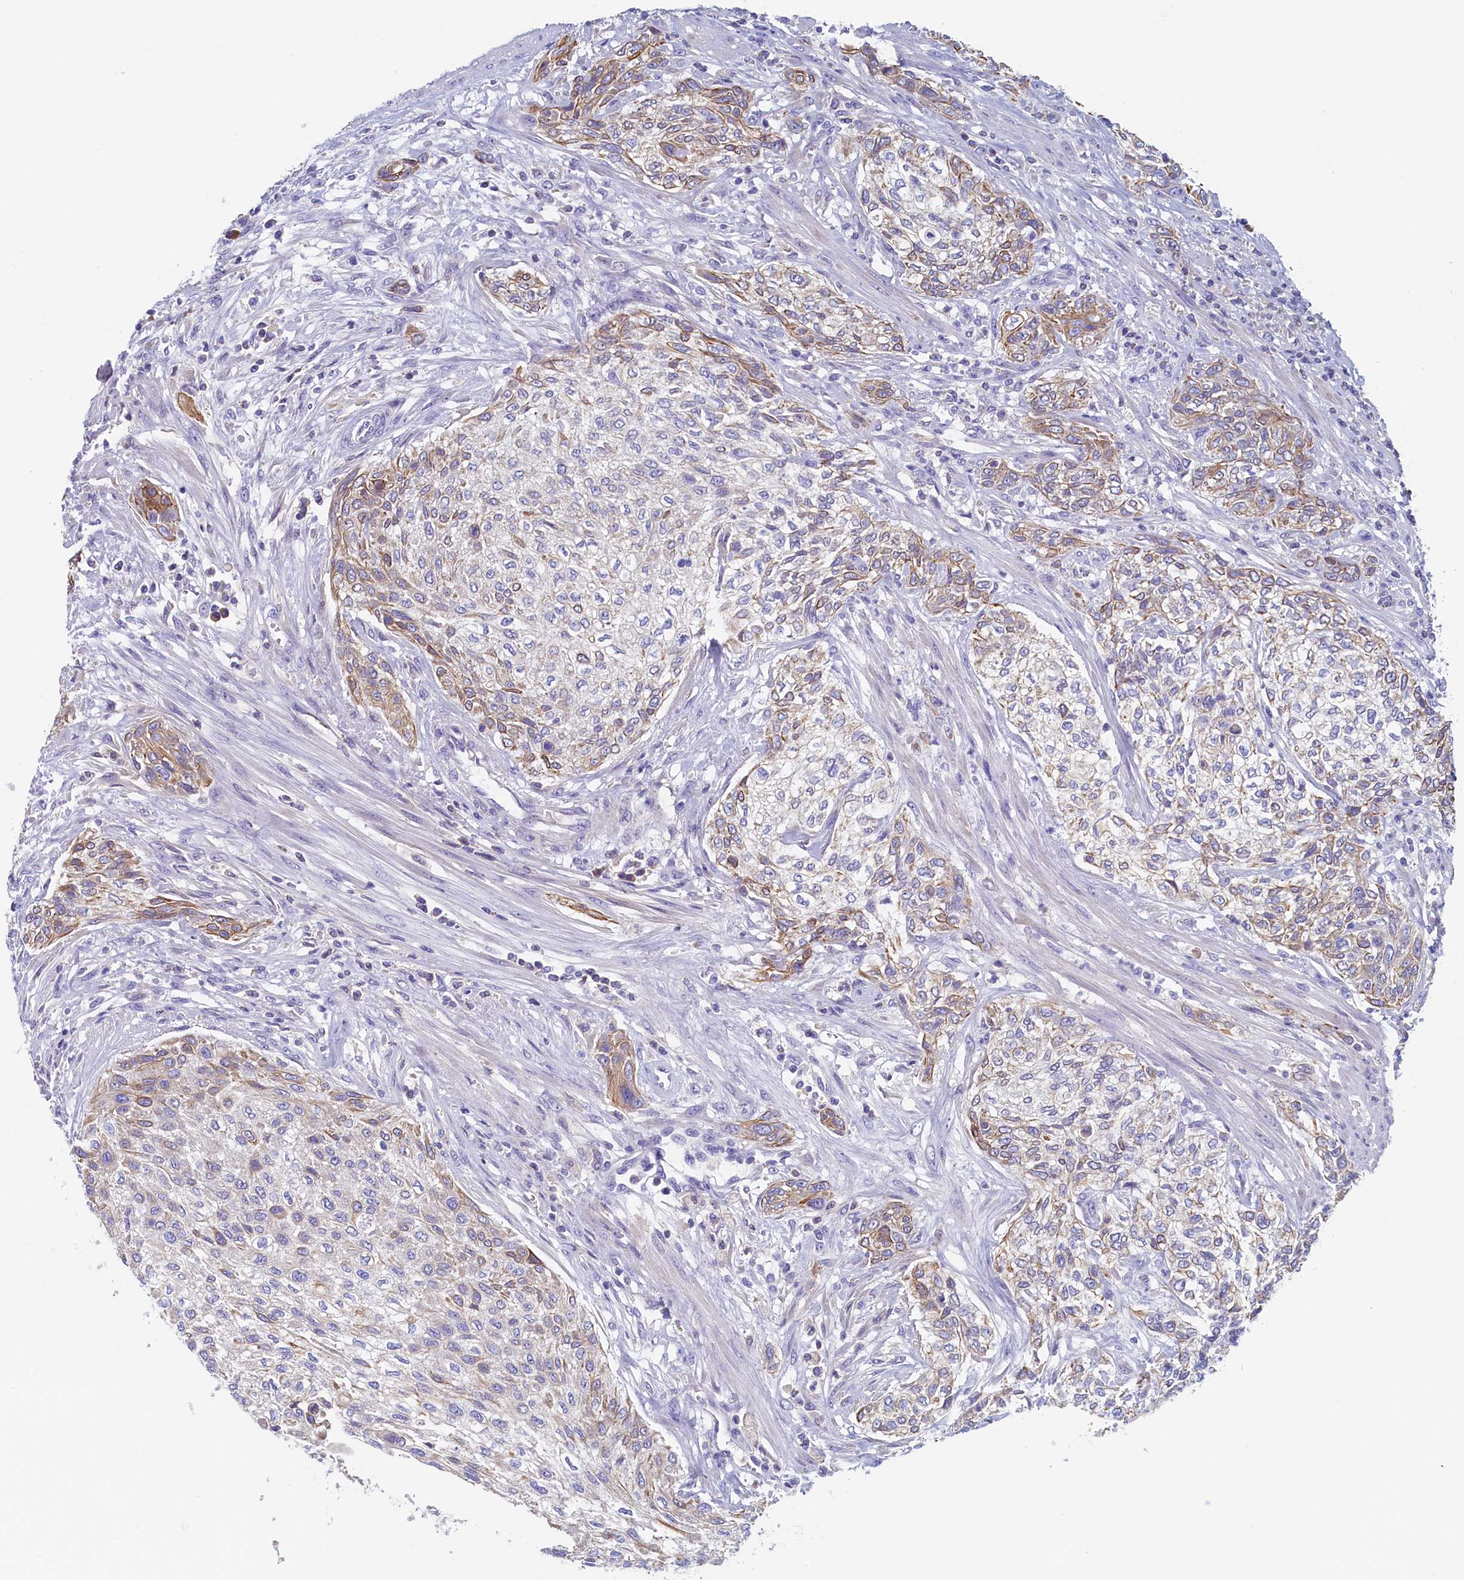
{"staining": {"intensity": "moderate", "quantity": "<25%", "location": "cytoplasmic/membranous"}, "tissue": "urothelial cancer", "cell_type": "Tumor cells", "image_type": "cancer", "snomed": [{"axis": "morphology", "description": "Normal tissue, NOS"}, {"axis": "morphology", "description": "Urothelial carcinoma, NOS"}, {"axis": "topography", "description": "Urinary bladder"}, {"axis": "topography", "description": "Peripheral nerve tissue"}], "caption": "Urothelial cancer stained for a protein shows moderate cytoplasmic/membranous positivity in tumor cells. (Stains: DAB (3,3'-diaminobenzidine) in brown, nuclei in blue, Microscopy: brightfield microscopy at high magnification).", "gene": "GUCA1C", "patient": {"sex": "male", "age": 35}}